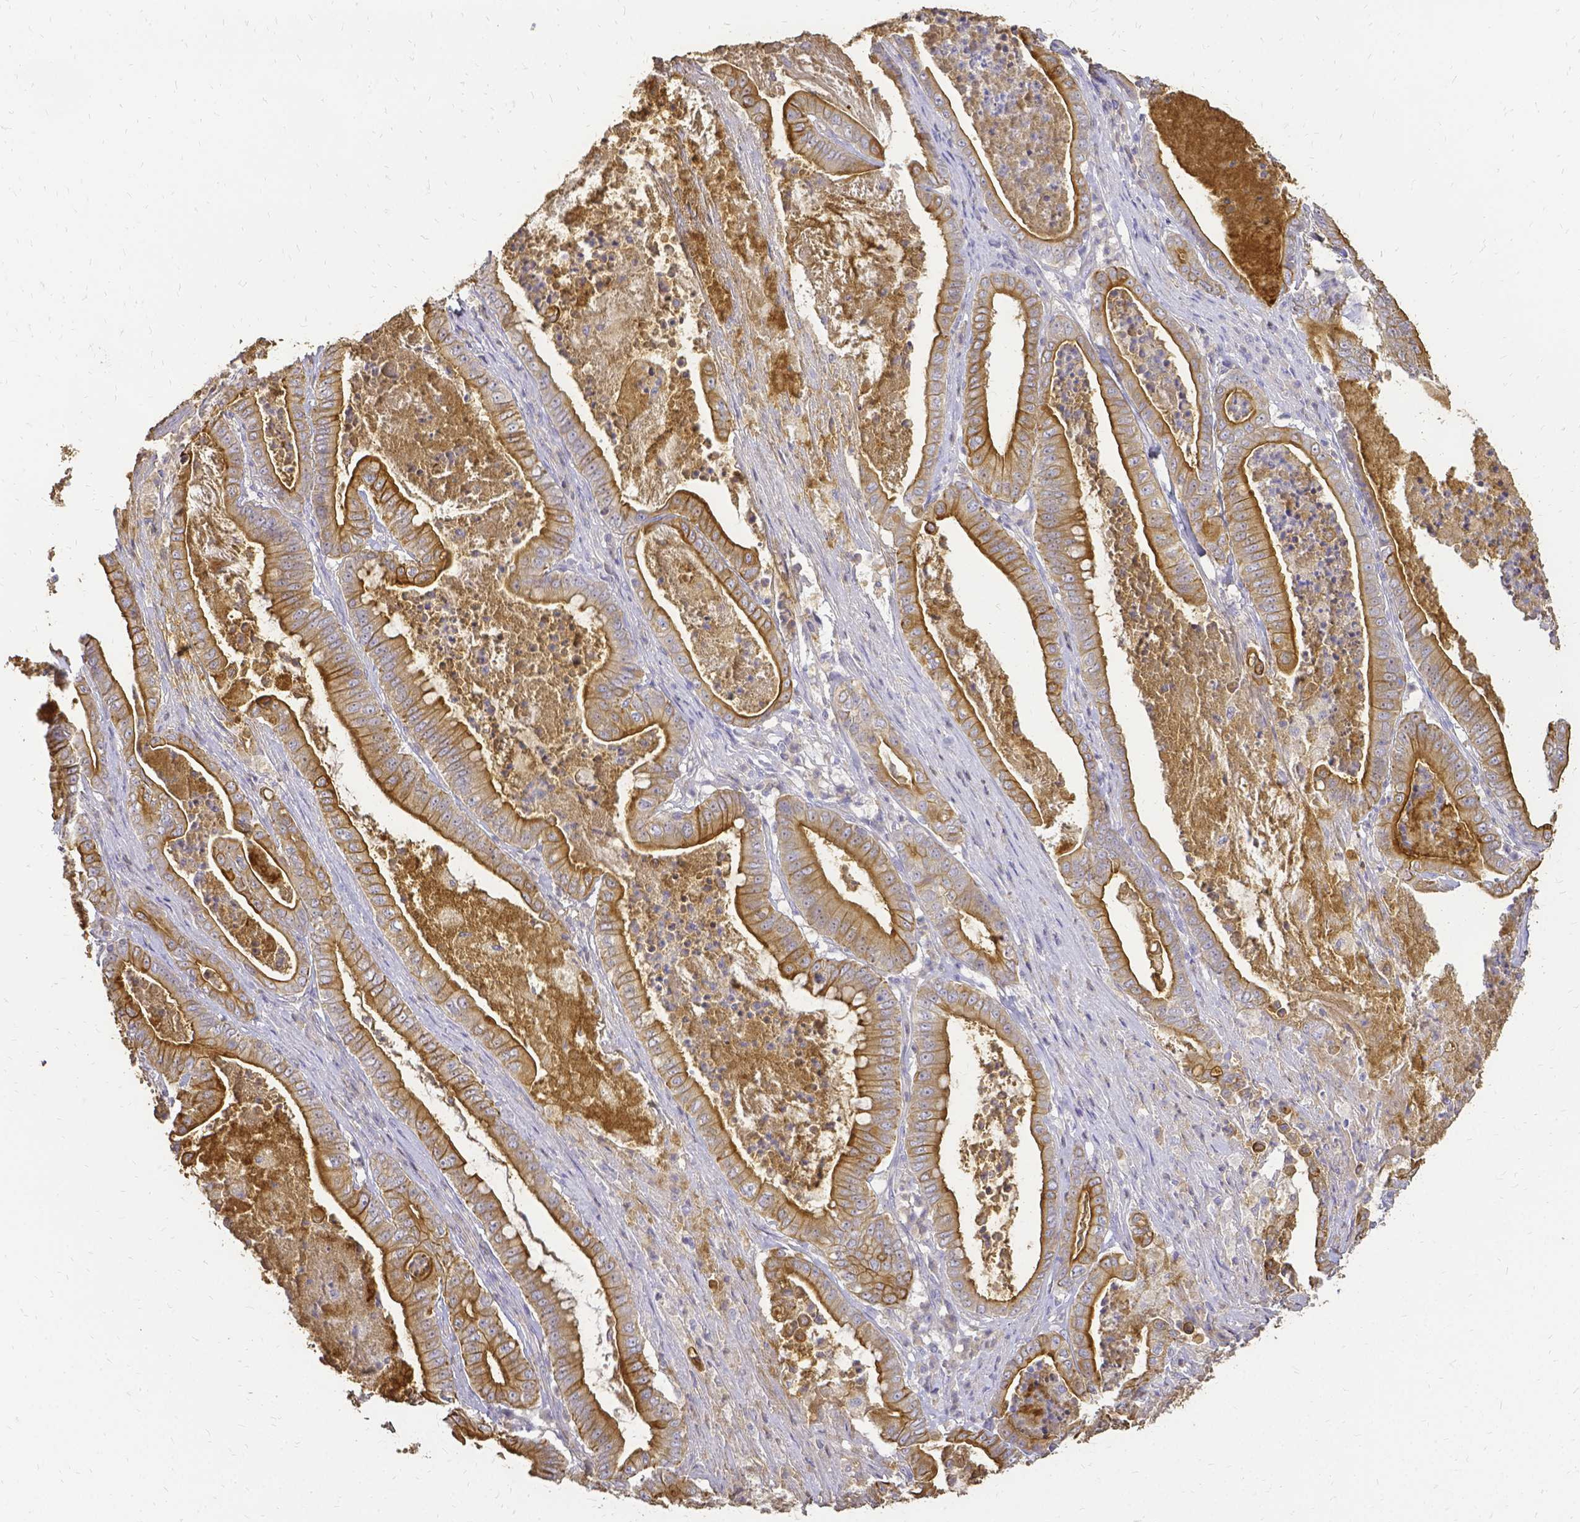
{"staining": {"intensity": "strong", "quantity": ">75%", "location": "cytoplasmic/membranous"}, "tissue": "pancreatic cancer", "cell_type": "Tumor cells", "image_type": "cancer", "snomed": [{"axis": "morphology", "description": "Adenocarcinoma, NOS"}, {"axis": "topography", "description": "Pancreas"}], "caption": "Immunohistochemical staining of pancreatic adenocarcinoma displays high levels of strong cytoplasmic/membranous protein staining in approximately >75% of tumor cells.", "gene": "CIB1", "patient": {"sex": "male", "age": 71}}